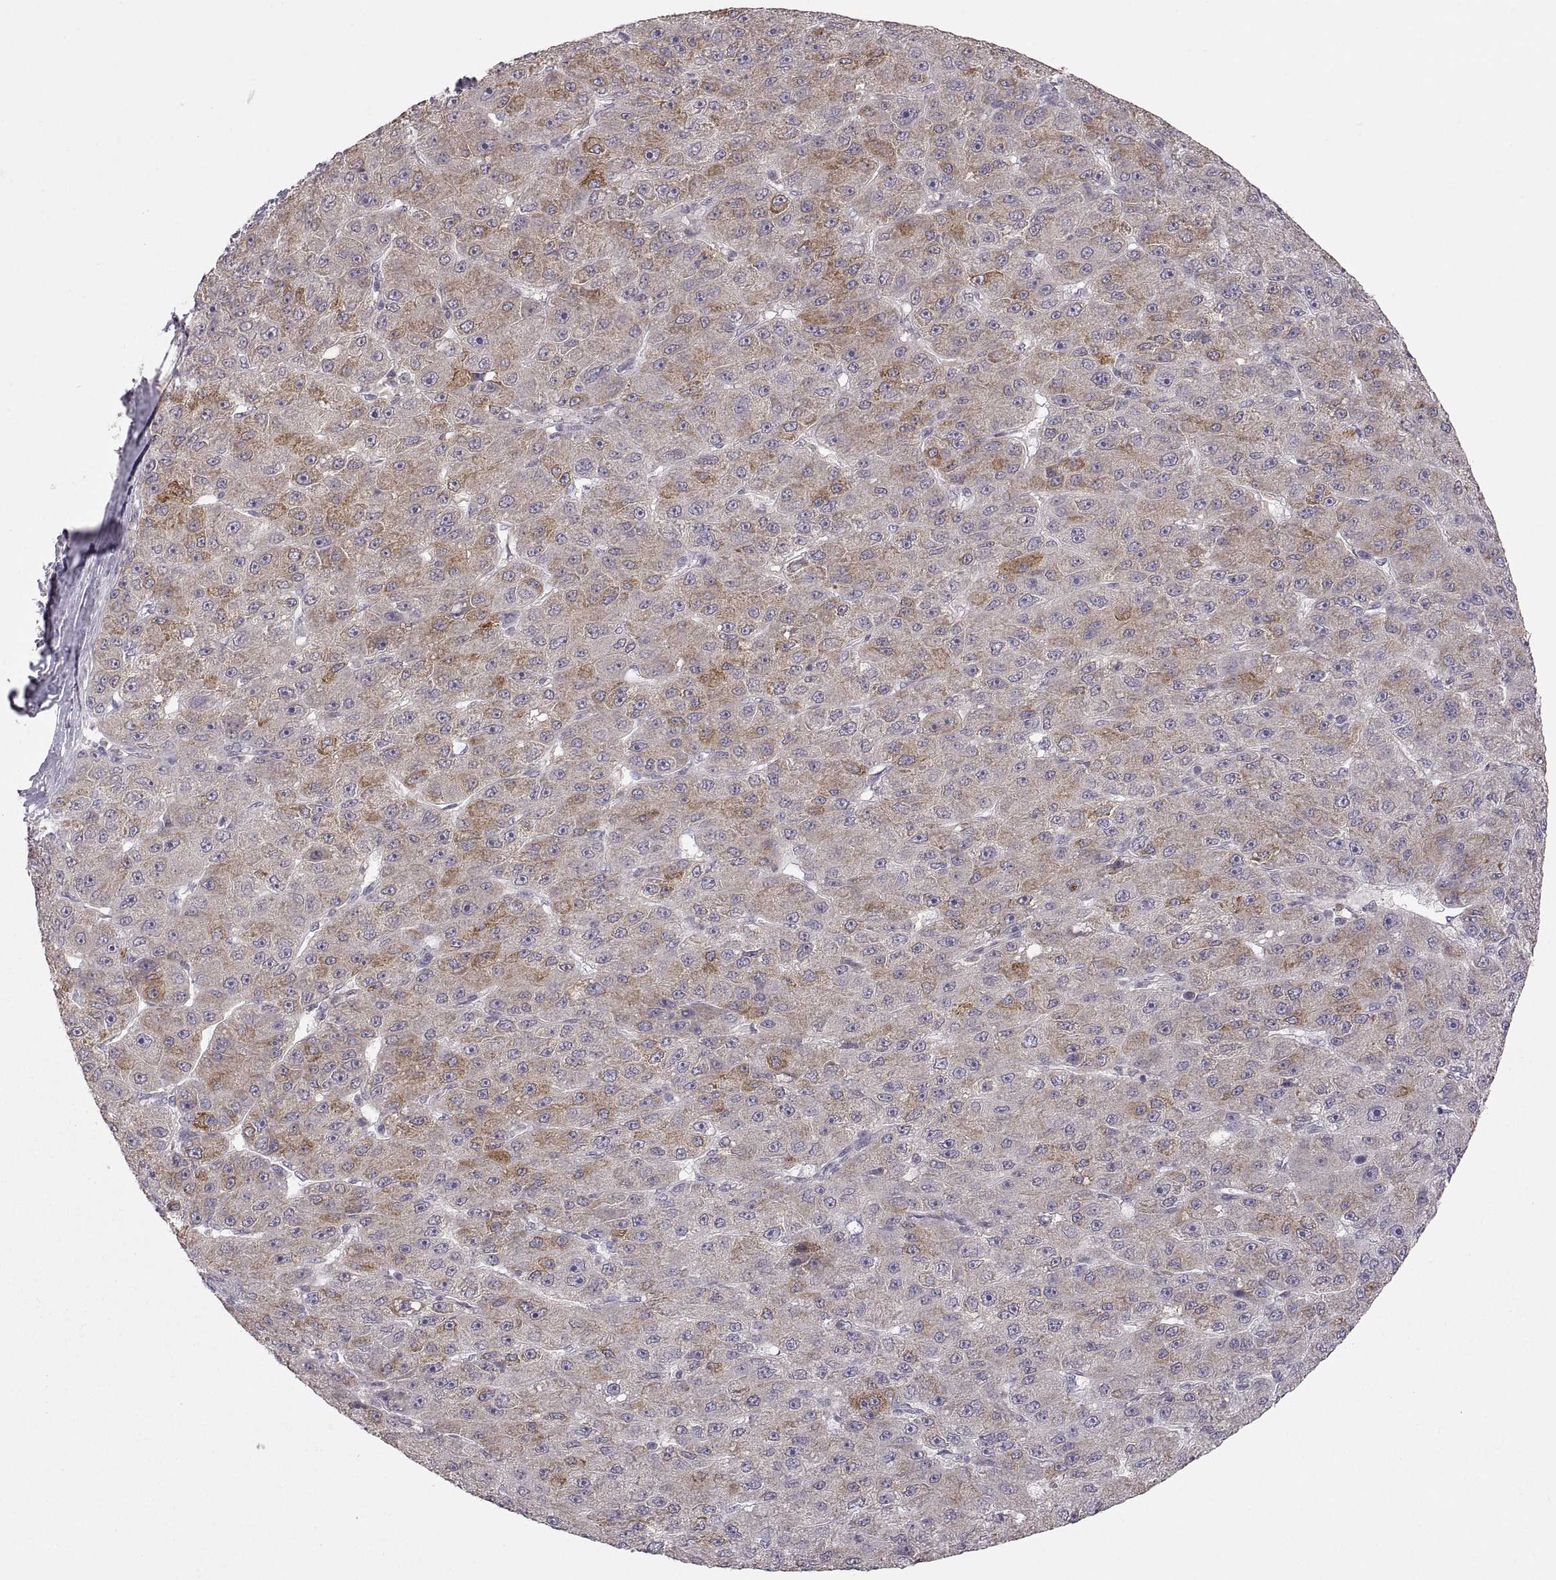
{"staining": {"intensity": "moderate", "quantity": "<25%", "location": "cytoplasmic/membranous"}, "tissue": "liver cancer", "cell_type": "Tumor cells", "image_type": "cancer", "snomed": [{"axis": "morphology", "description": "Carcinoma, Hepatocellular, NOS"}, {"axis": "topography", "description": "Liver"}], "caption": "Brown immunohistochemical staining in liver cancer (hepatocellular carcinoma) demonstrates moderate cytoplasmic/membranous positivity in approximately <25% of tumor cells.", "gene": "HMGCR", "patient": {"sex": "male", "age": 67}}